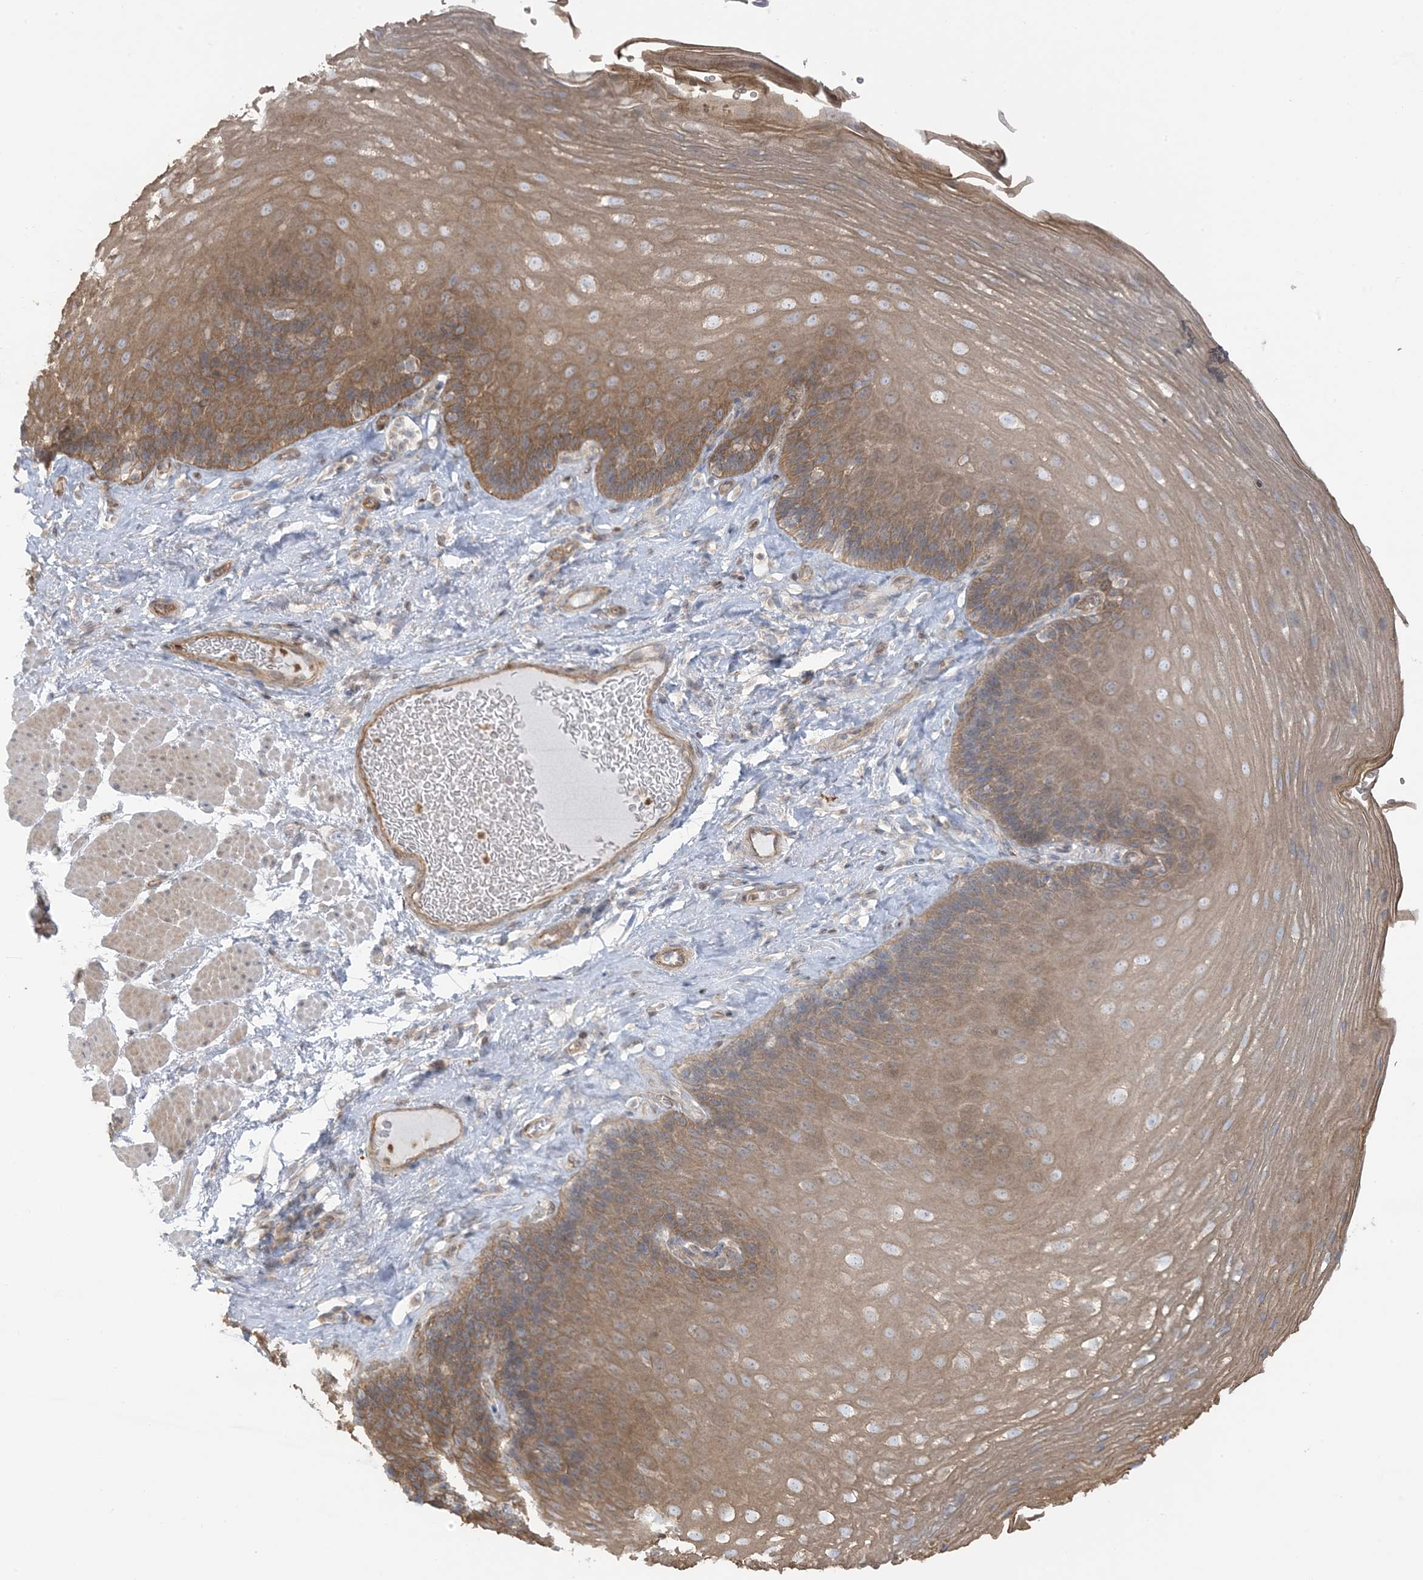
{"staining": {"intensity": "moderate", "quantity": ">75%", "location": "cytoplasmic/membranous"}, "tissue": "esophagus", "cell_type": "Squamous epithelial cells", "image_type": "normal", "snomed": [{"axis": "morphology", "description": "Normal tissue, NOS"}, {"axis": "topography", "description": "Esophagus"}], "caption": "Brown immunohistochemical staining in unremarkable human esophagus reveals moderate cytoplasmic/membranous expression in about >75% of squamous epithelial cells. The staining is performed using DAB (3,3'-diaminobenzidine) brown chromogen to label protein expression. The nuclei are counter-stained blue using hematoxylin.", "gene": "ICMT", "patient": {"sex": "female", "age": 66}}